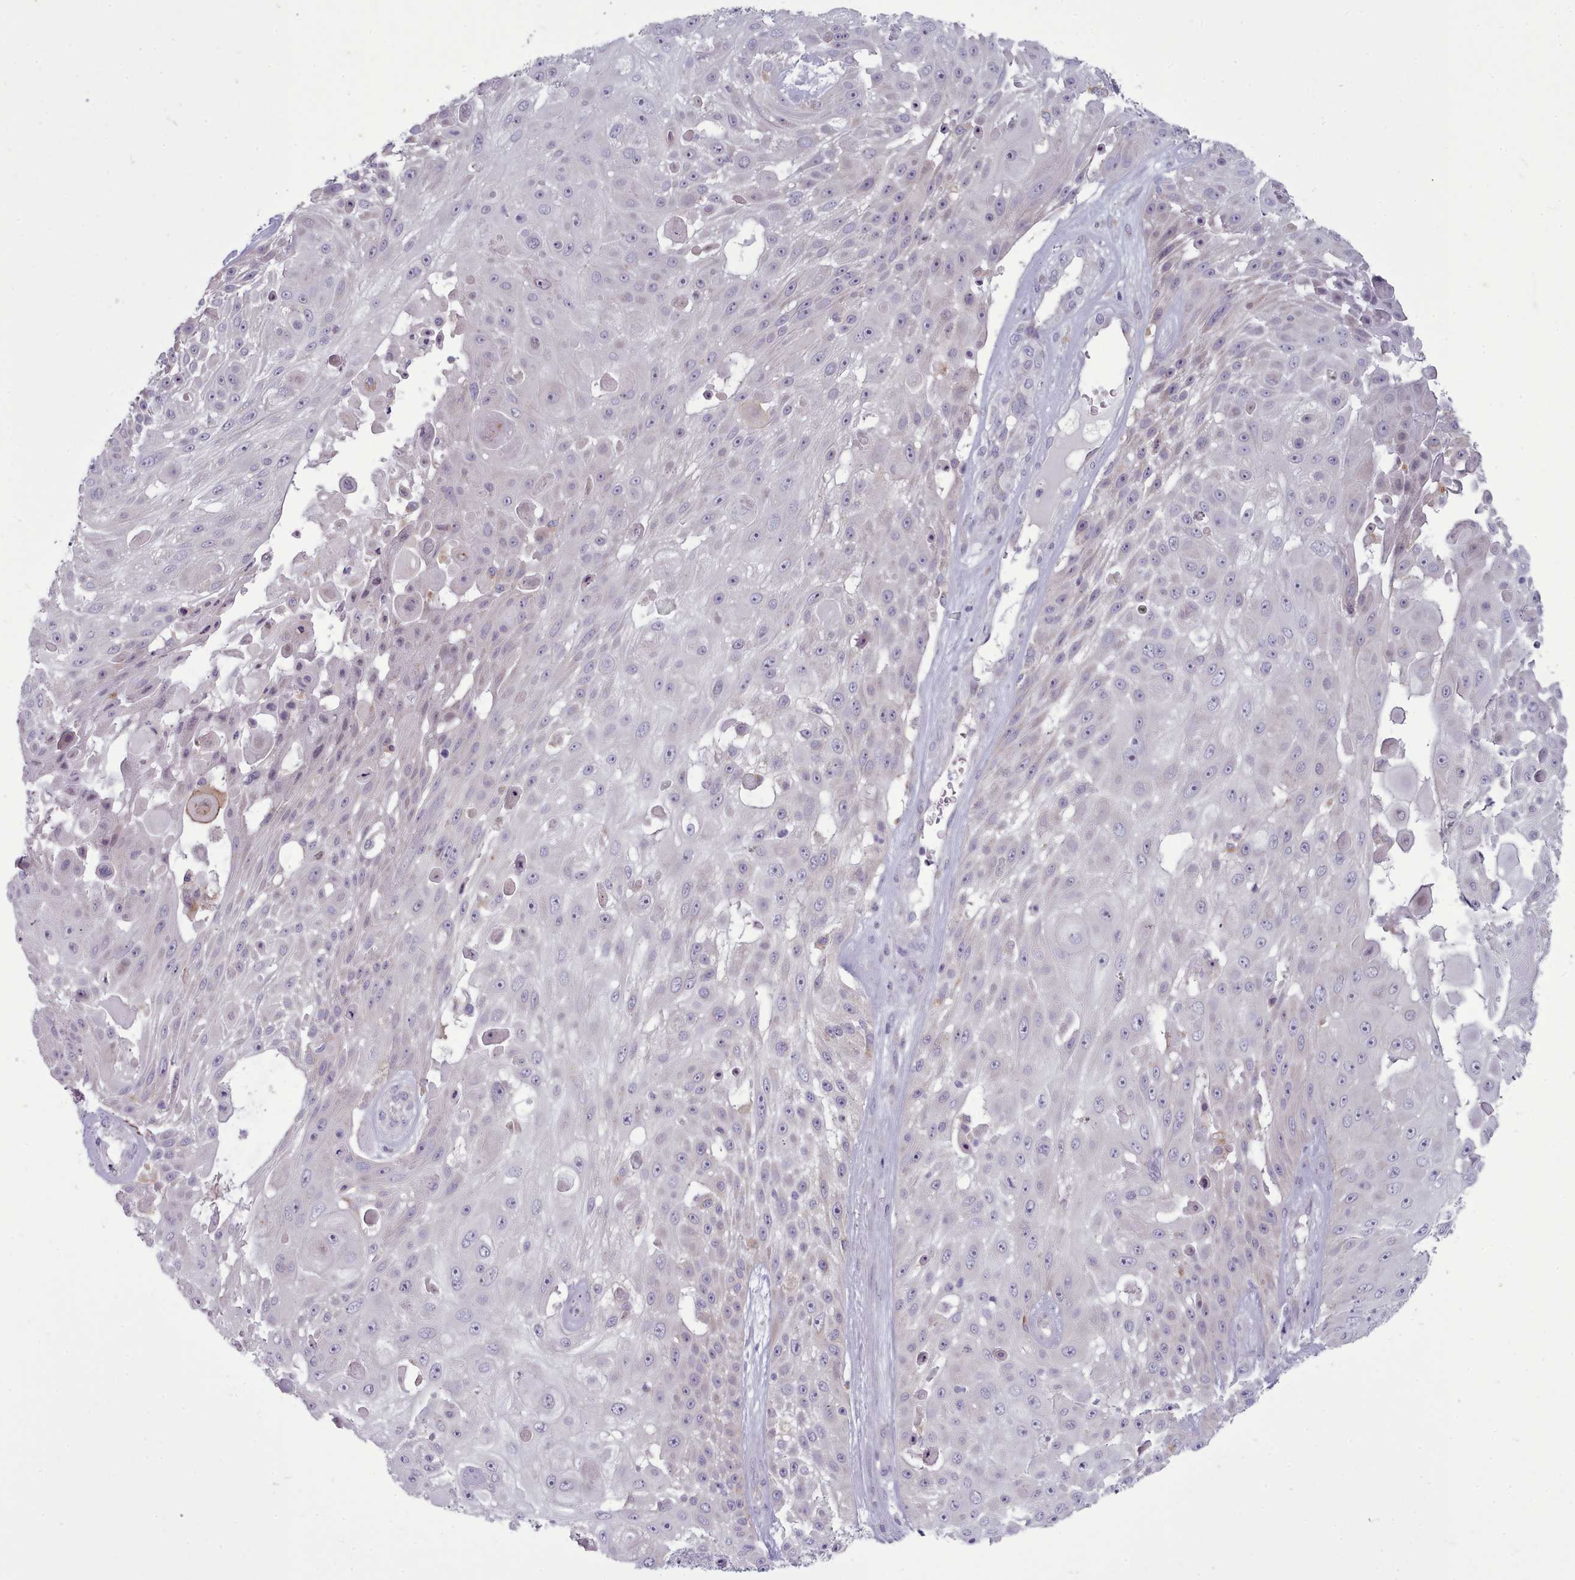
{"staining": {"intensity": "negative", "quantity": "none", "location": "none"}, "tissue": "skin cancer", "cell_type": "Tumor cells", "image_type": "cancer", "snomed": [{"axis": "morphology", "description": "Squamous cell carcinoma, NOS"}, {"axis": "topography", "description": "Skin"}], "caption": "Skin cancer was stained to show a protein in brown. There is no significant positivity in tumor cells.", "gene": "MYRFL", "patient": {"sex": "female", "age": 86}}